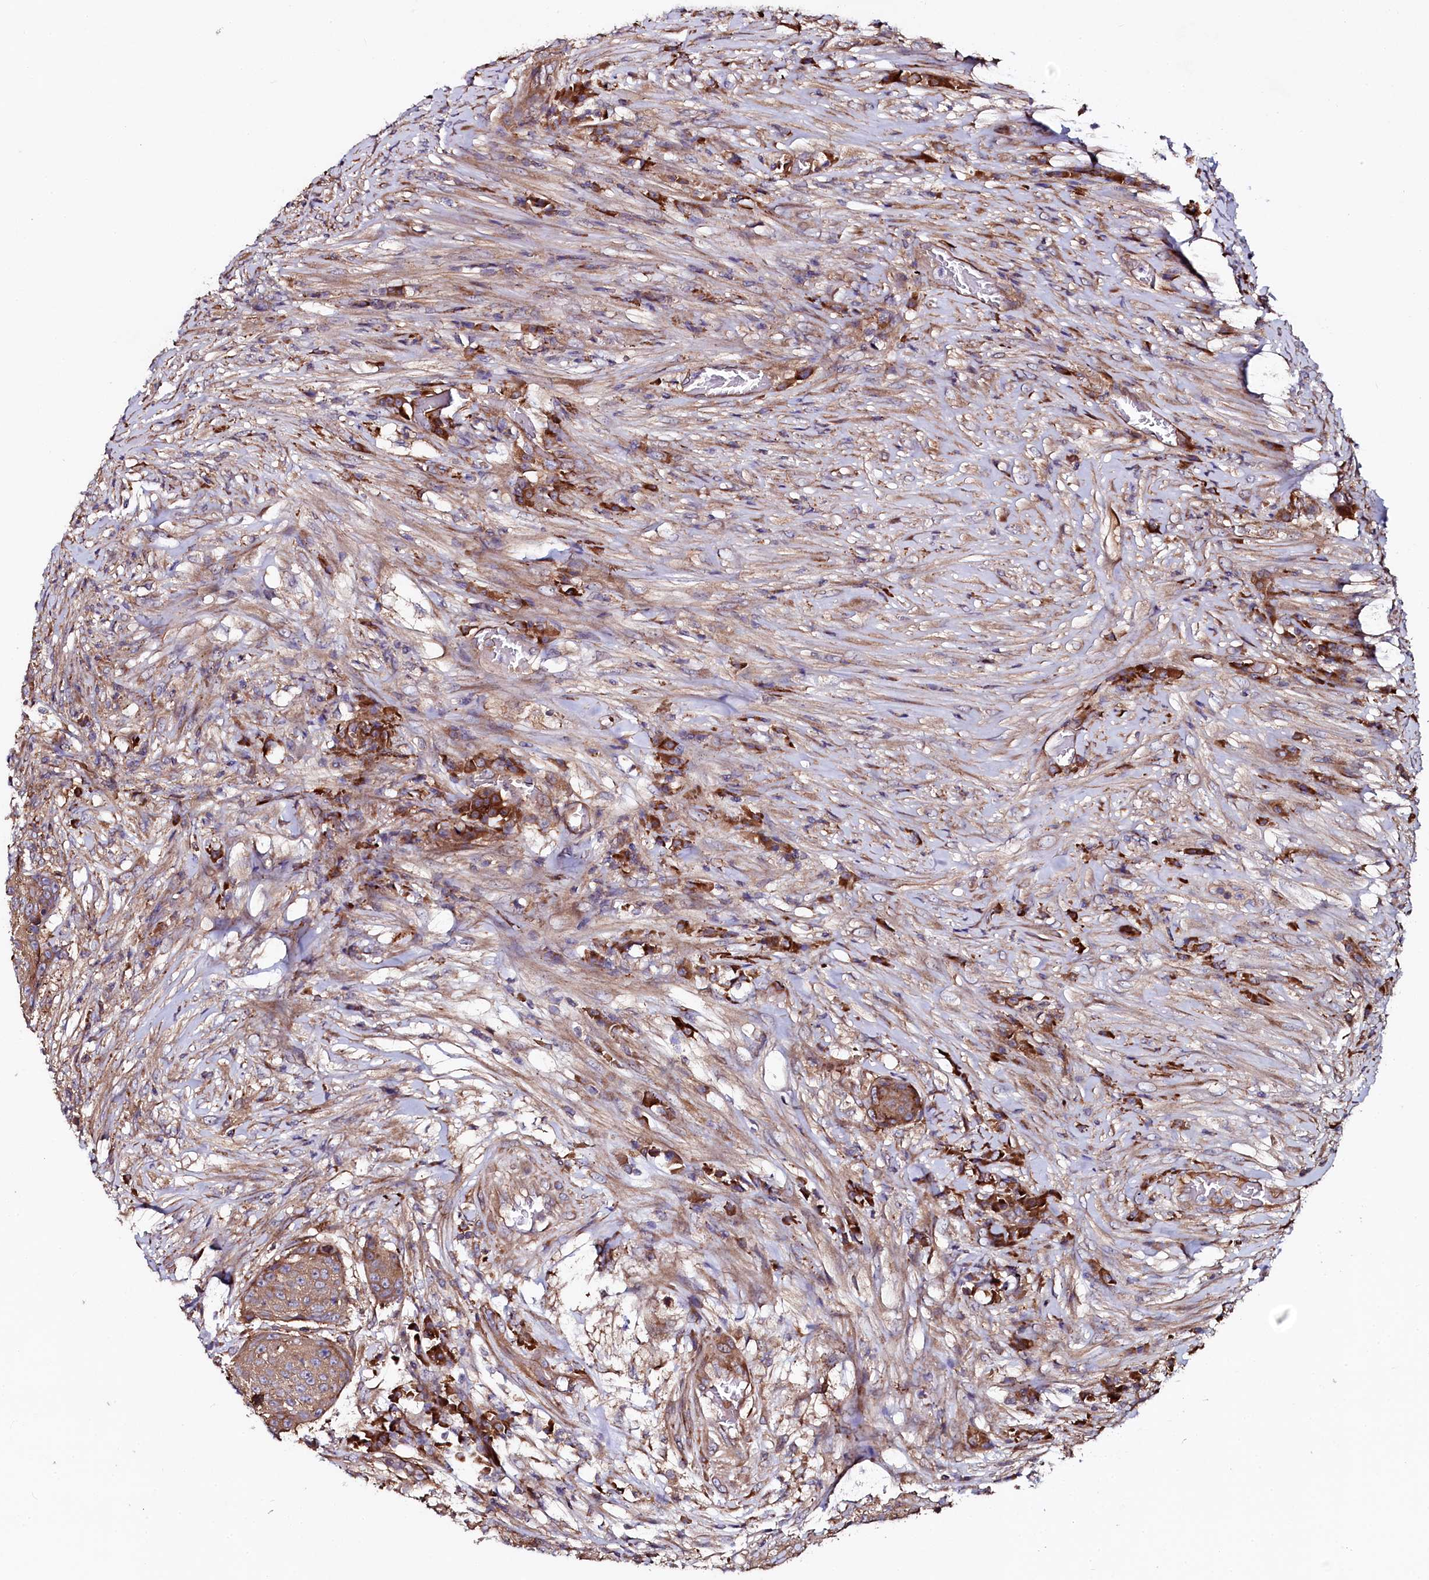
{"staining": {"intensity": "moderate", "quantity": ">75%", "location": "cytoplasmic/membranous"}, "tissue": "urothelial cancer", "cell_type": "Tumor cells", "image_type": "cancer", "snomed": [{"axis": "morphology", "description": "Urothelial carcinoma, High grade"}, {"axis": "topography", "description": "Urinary bladder"}], "caption": "The micrograph displays staining of urothelial cancer, revealing moderate cytoplasmic/membranous protein expression (brown color) within tumor cells.", "gene": "USPL1", "patient": {"sex": "female", "age": 63}}